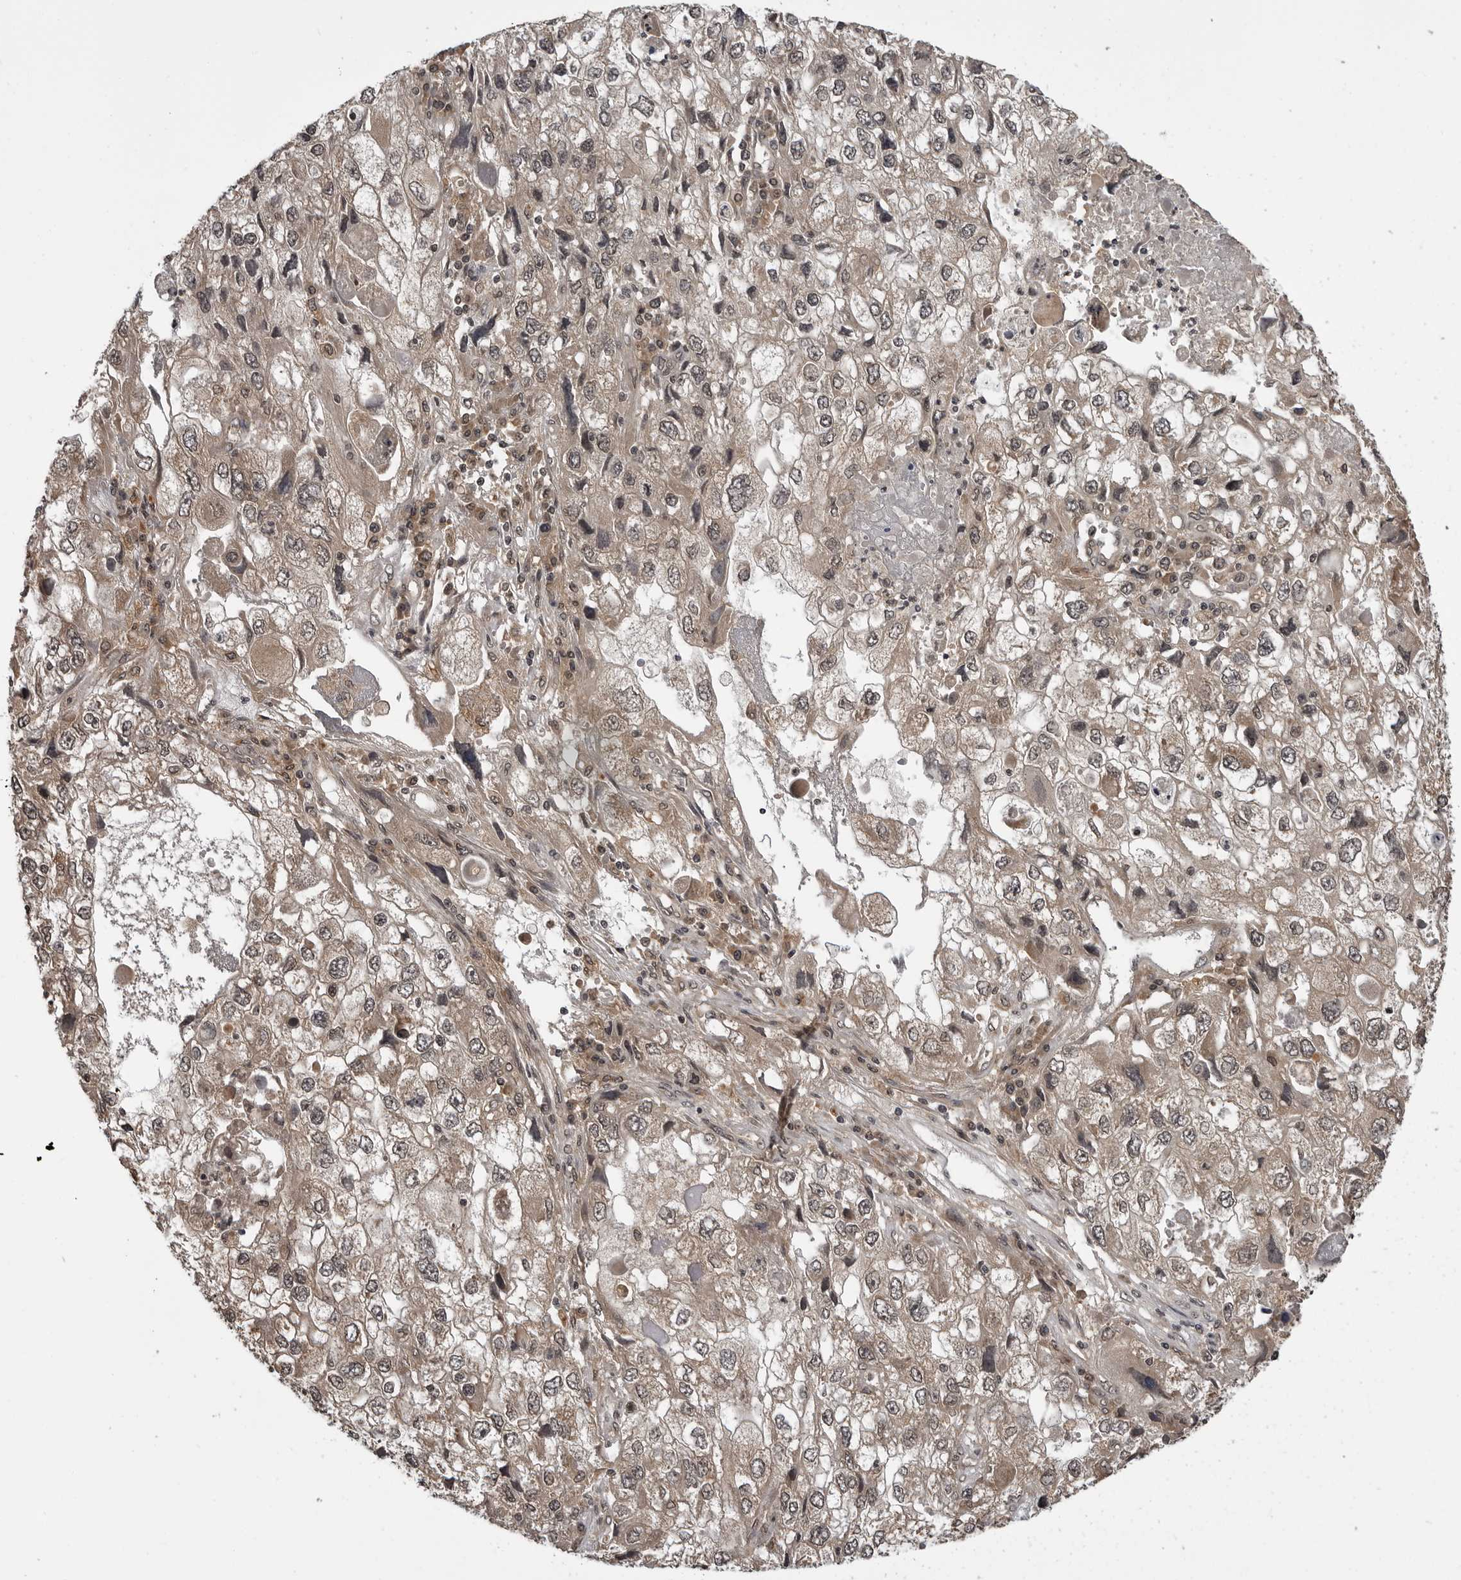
{"staining": {"intensity": "moderate", "quantity": "25%-75%", "location": "cytoplasmic/membranous,nuclear"}, "tissue": "endometrial cancer", "cell_type": "Tumor cells", "image_type": "cancer", "snomed": [{"axis": "morphology", "description": "Adenocarcinoma, NOS"}, {"axis": "topography", "description": "Endometrium"}], "caption": "Immunohistochemistry (DAB (3,3'-diaminobenzidine)) staining of endometrial cancer demonstrates moderate cytoplasmic/membranous and nuclear protein staining in about 25%-75% of tumor cells.", "gene": "IL24", "patient": {"sex": "female", "age": 49}}